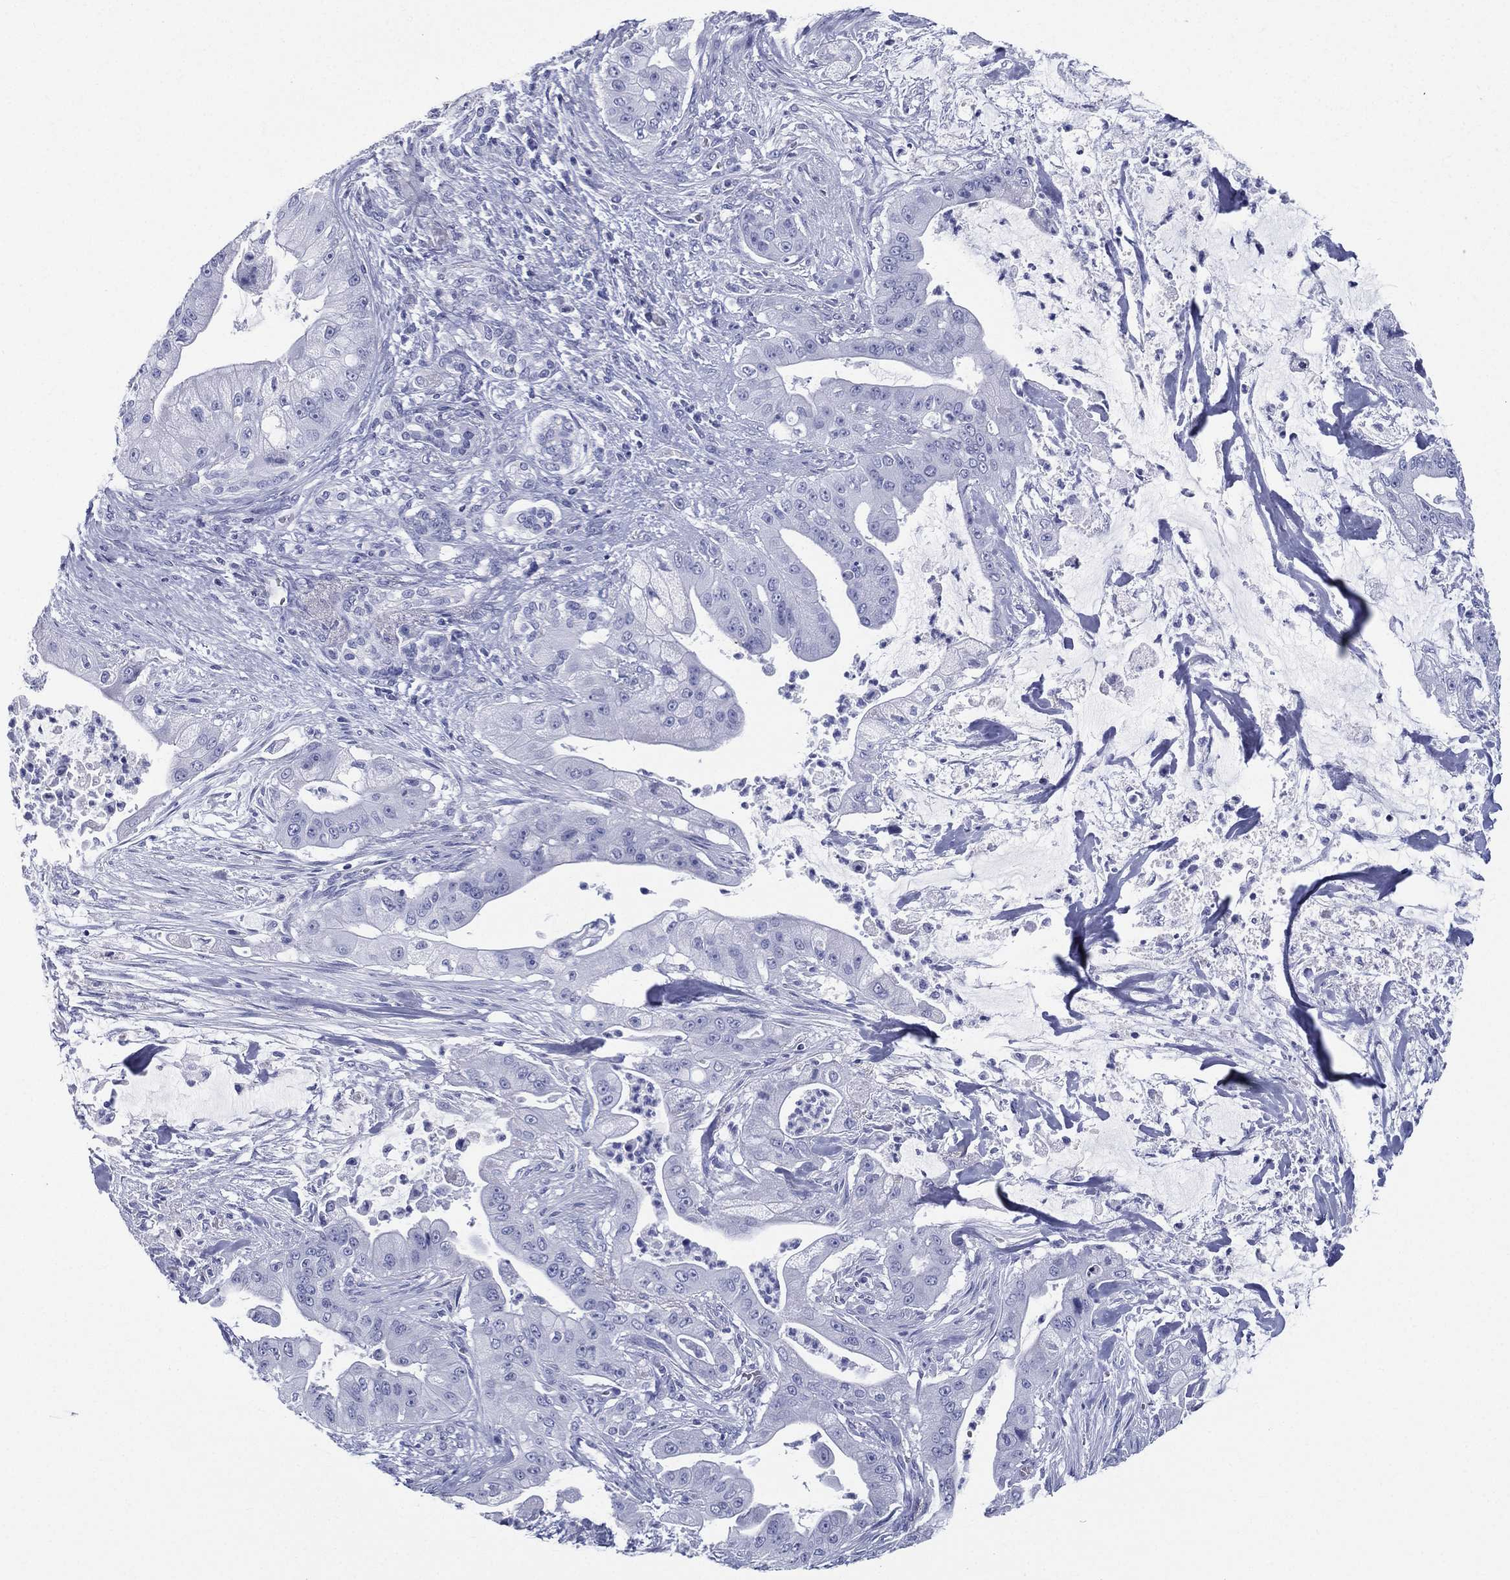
{"staining": {"intensity": "negative", "quantity": "none", "location": "none"}, "tissue": "pancreatic cancer", "cell_type": "Tumor cells", "image_type": "cancer", "snomed": [{"axis": "morphology", "description": "Normal tissue, NOS"}, {"axis": "morphology", "description": "Inflammation, NOS"}, {"axis": "morphology", "description": "Adenocarcinoma, NOS"}, {"axis": "topography", "description": "Pancreas"}], "caption": "DAB immunohistochemical staining of adenocarcinoma (pancreatic) displays no significant staining in tumor cells.", "gene": "RSPH4A", "patient": {"sex": "male", "age": 57}}